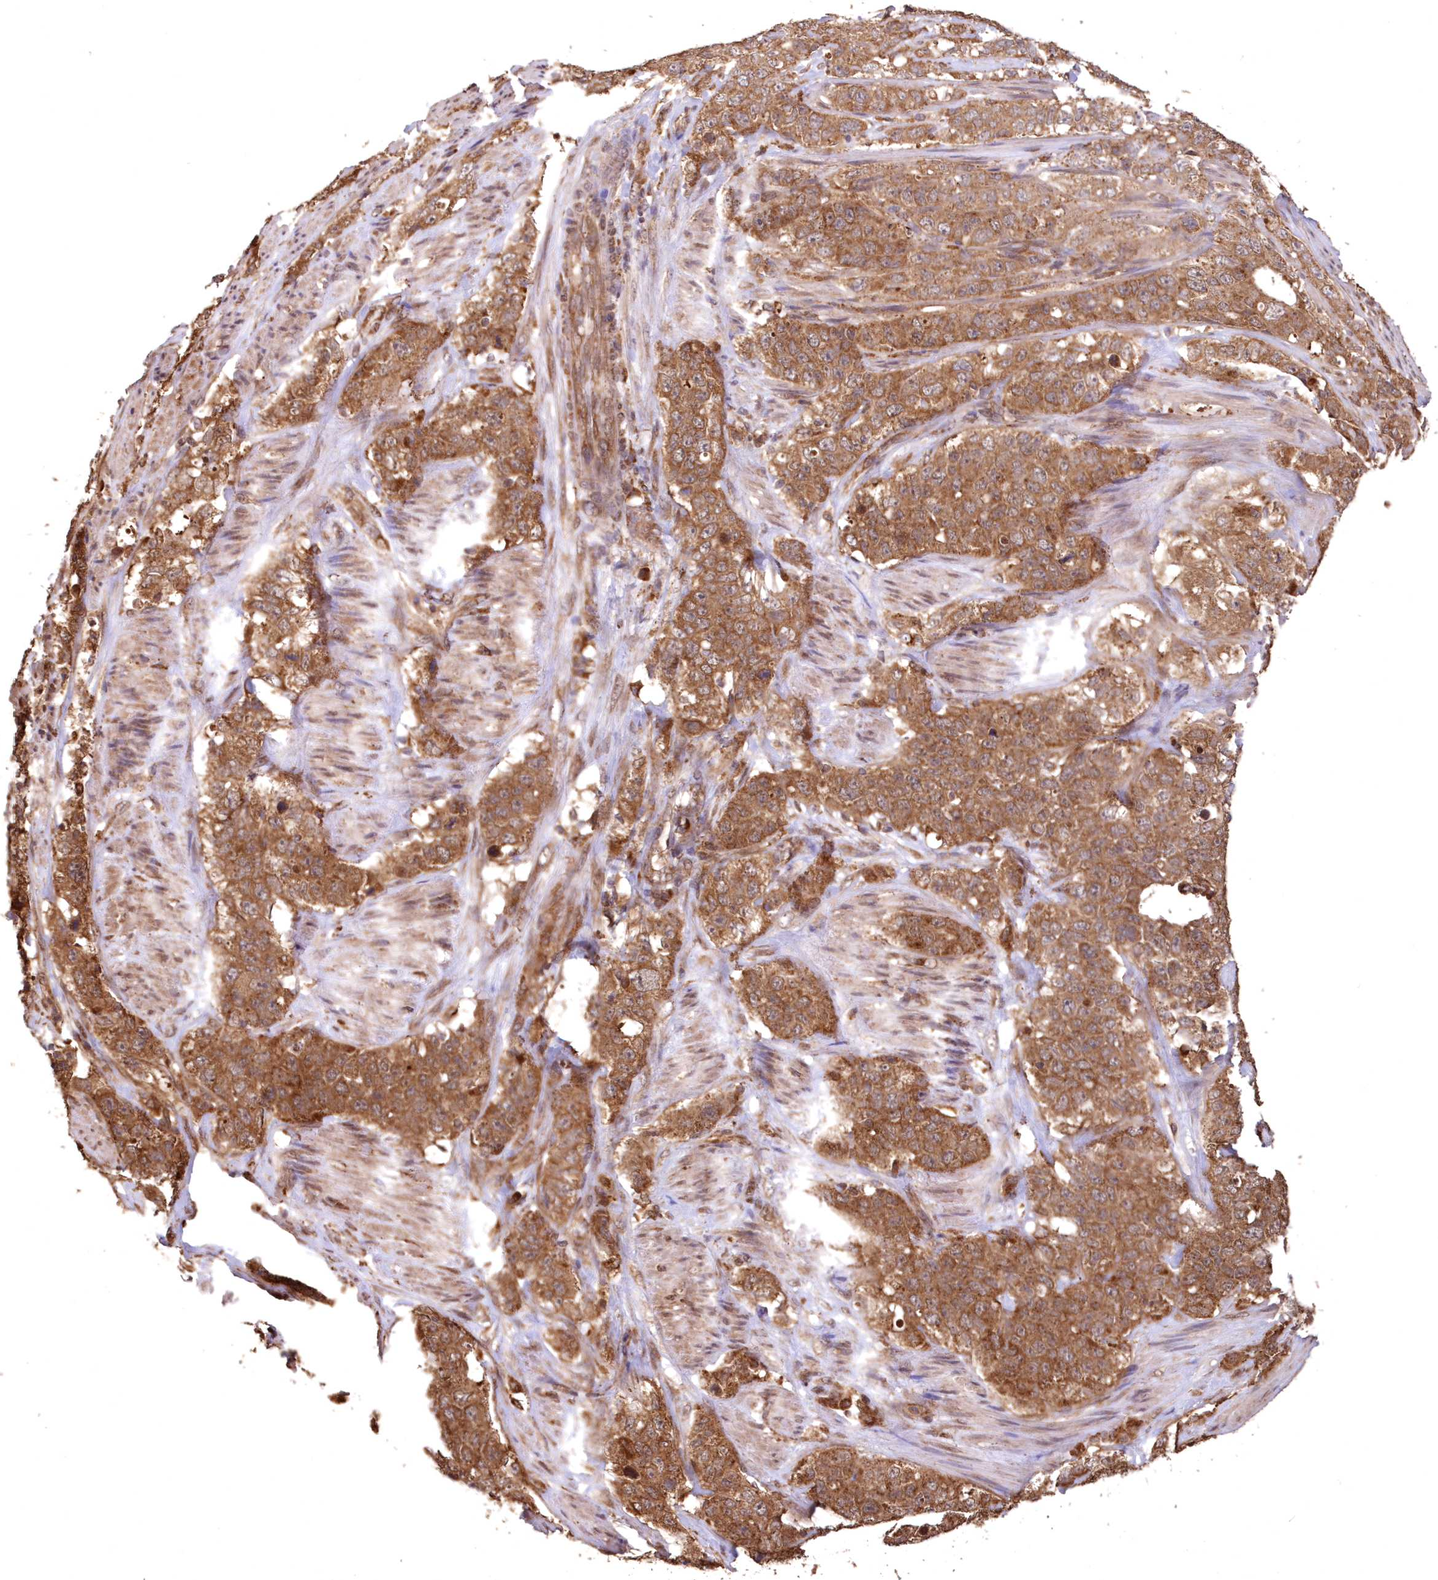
{"staining": {"intensity": "moderate", "quantity": ">75%", "location": "cytoplasmic/membranous"}, "tissue": "stomach cancer", "cell_type": "Tumor cells", "image_type": "cancer", "snomed": [{"axis": "morphology", "description": "Adenocarcinoma, NOS"}, {"axis": "topography", "description": "Stomach"}], "caption": "An IHC photomicrograph of neoplastic tissue is shown. Protein staining in brown highlights moderate cytoplasmic/membranous positivity in stomach cancer (adenocarcinoma) within tumor cells. (brown staining indicates protein expression, while blue staining denotes nuclei).", "gene": "PCBP1", "patient": {"sex": "male", "age": 48}}